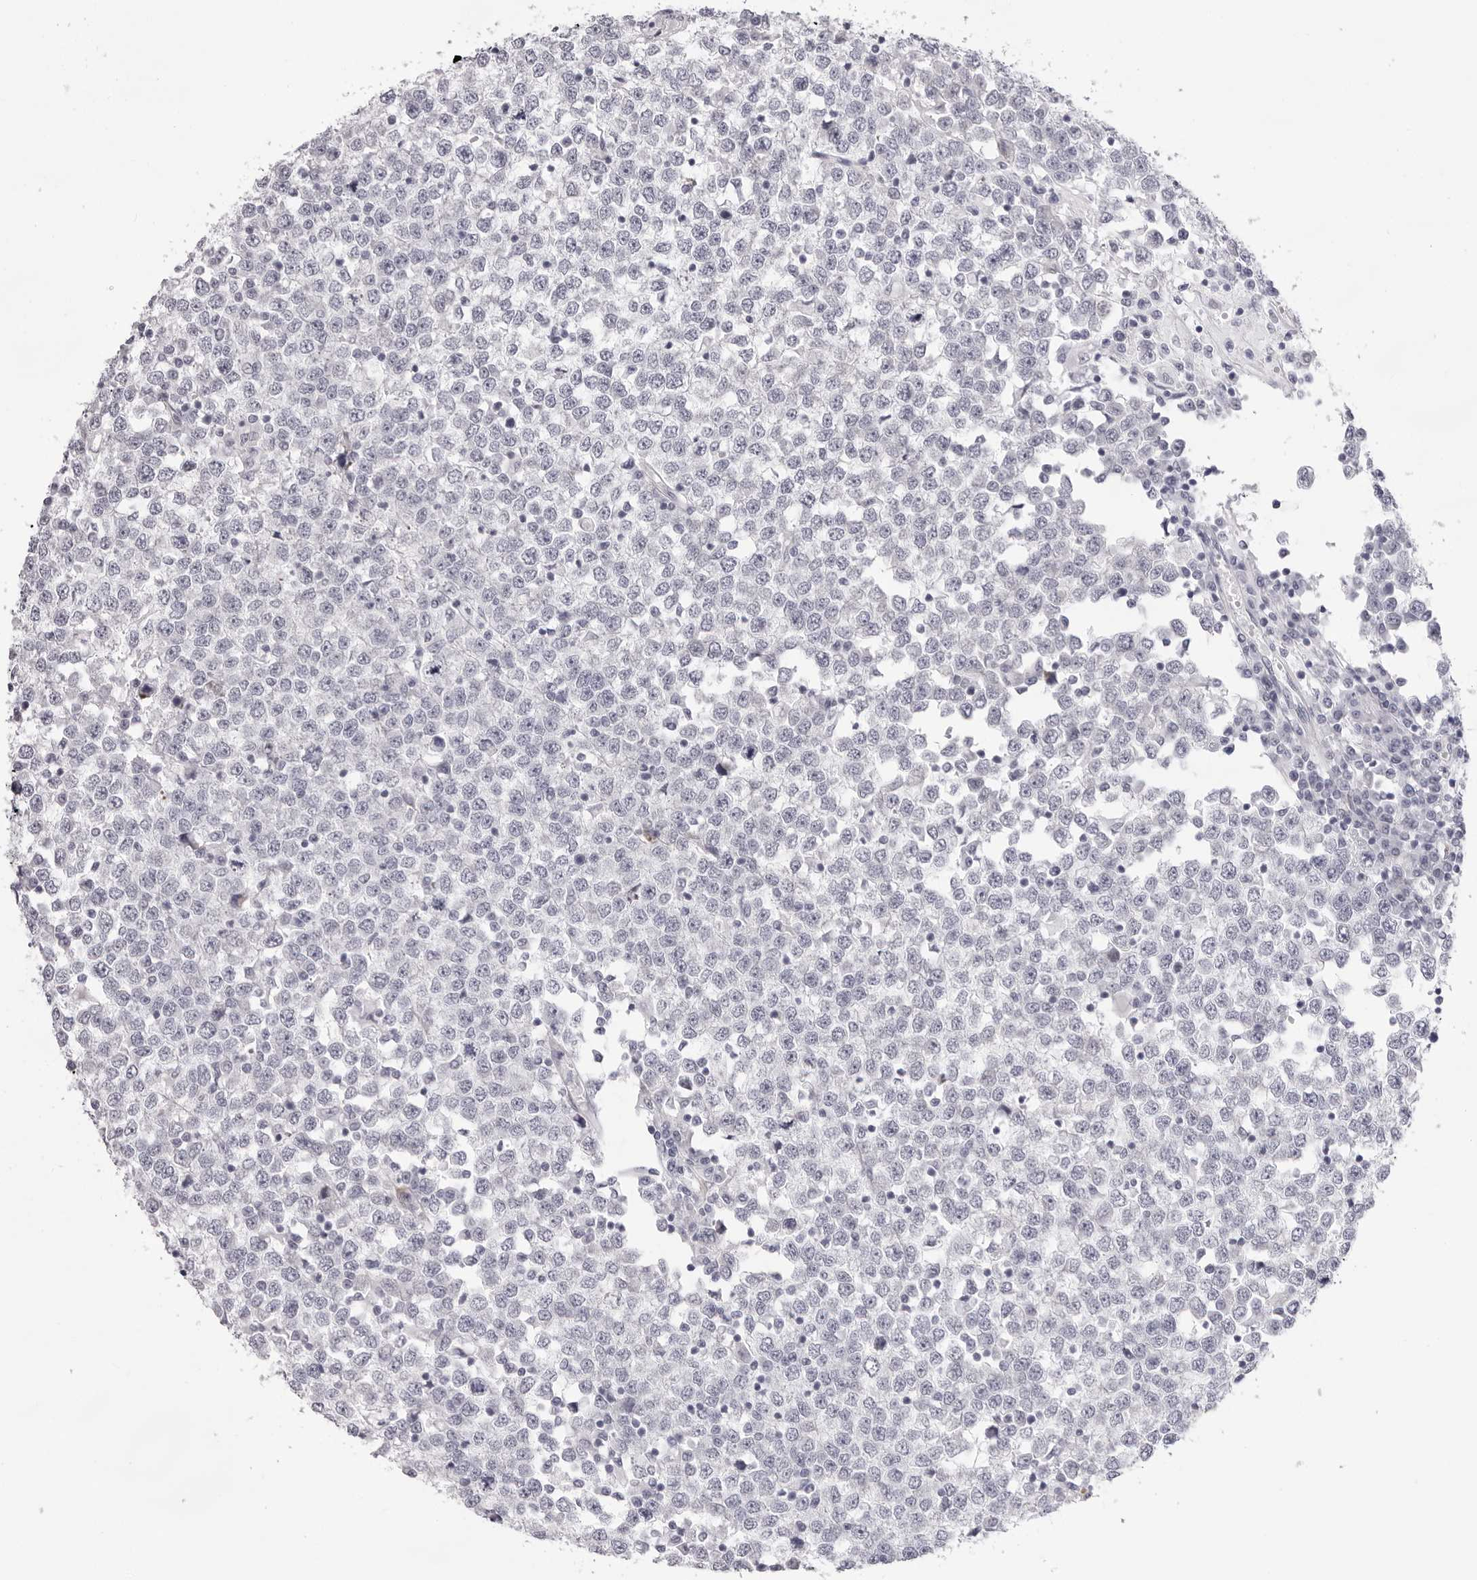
{"staining": {"intensity": "negative", "quantity": "none", "location": "none"}, "tissue": "testis cancer", "cell_type": "Tumor cells", "image_type": "cancer", "snomed": [{"axis": "morphology", "description": "Seminoma, NOS"}, {"axis": "topography", "description": "Testis"}], "caption": "A photomicrograph of human testis seminoma is negative for staining in tumor cells.", "gene": "SMIM2", "patient": {"sex": "male", "age": 65}}